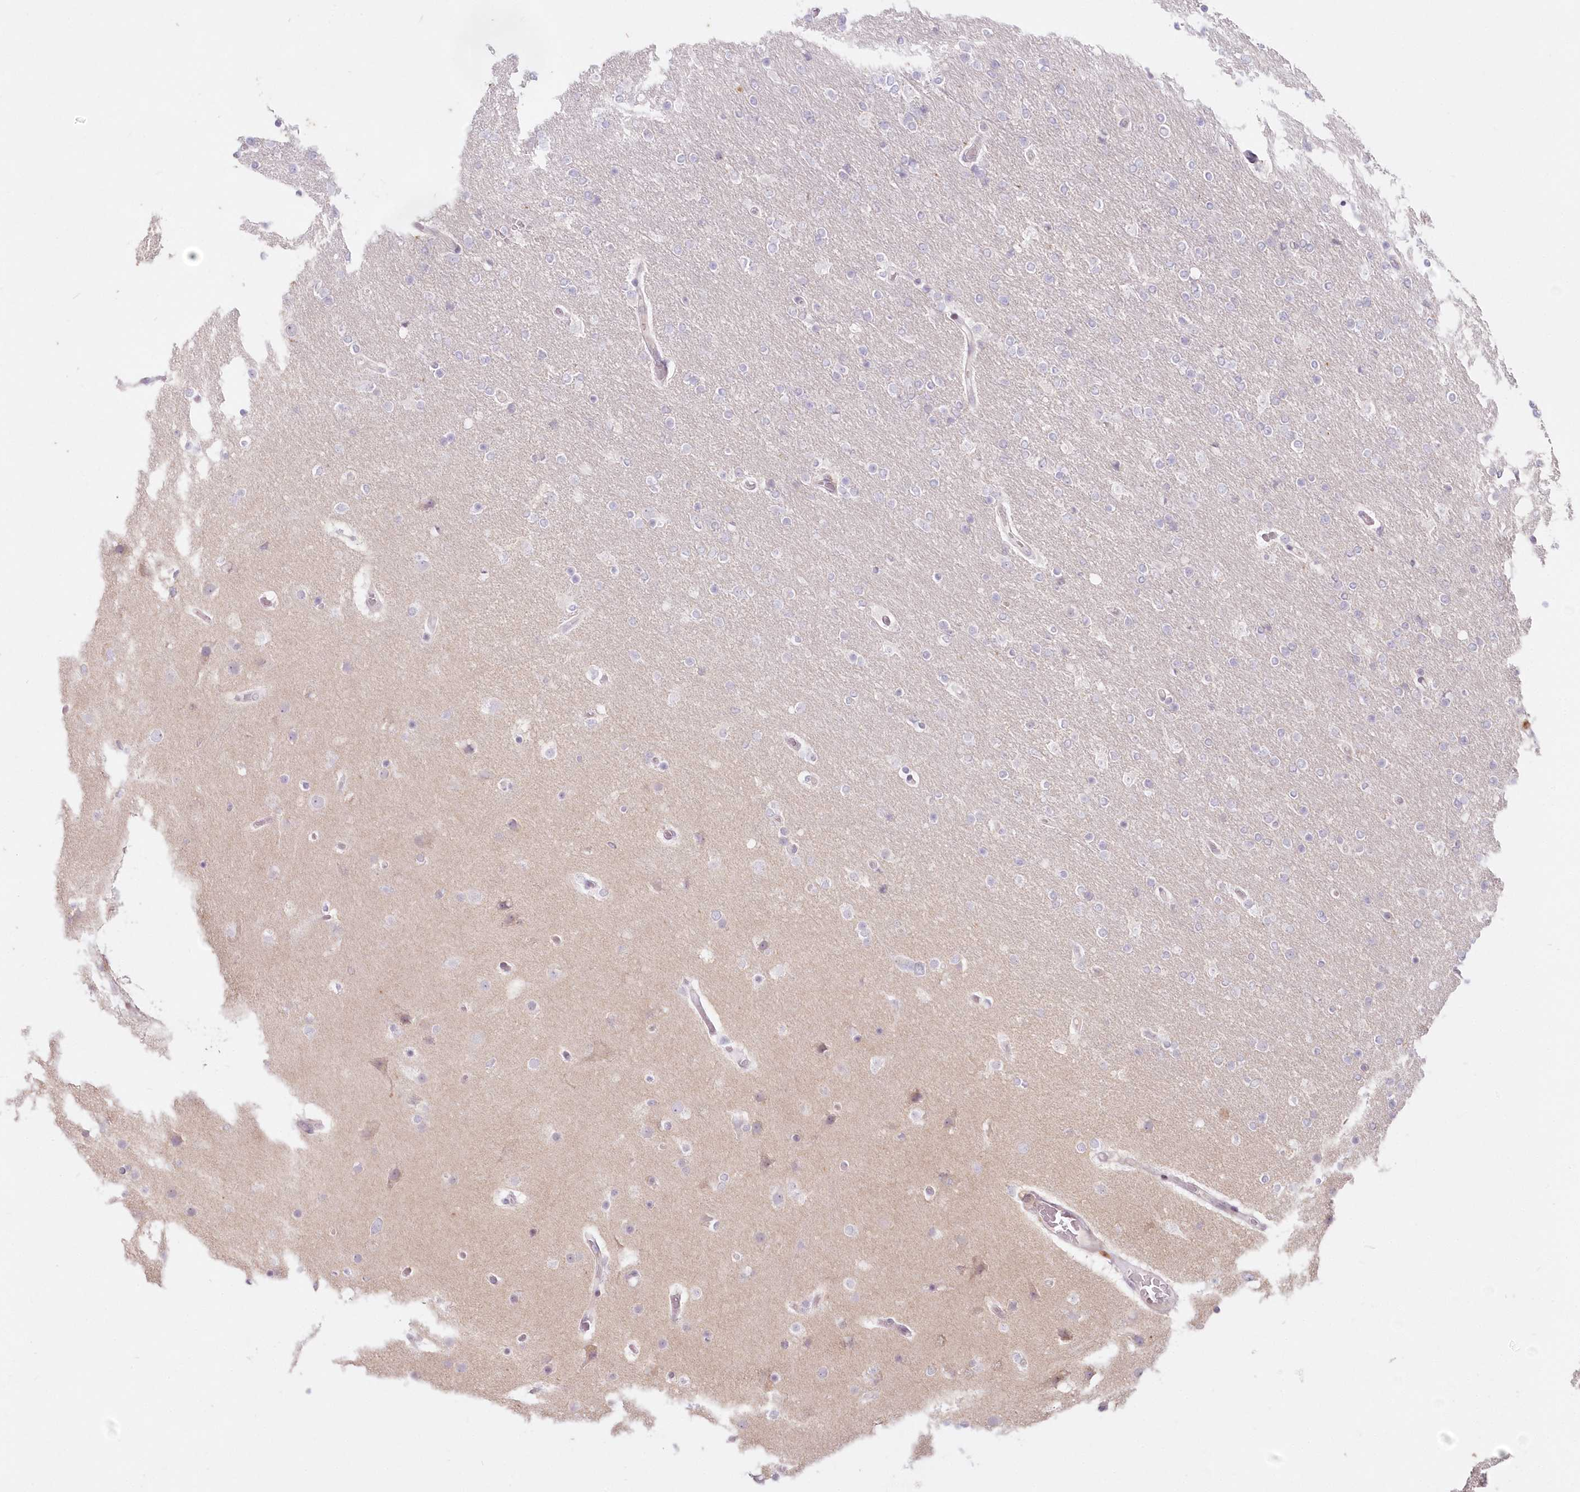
{"staining": {"intensity": "negative", "quantity": "none", "location": "none"}, "tissue": "glioma", "cell_type": "Tumor cells", "image_type": "cancer", "snomed": [{"axis": "morphology", "description": "Glioma, malignant, High grade"}, {"axis": "topography", "description": "Cerebral cortex"}], "caption": "Immunohistochemical staining of glioma demonstrates no significant positivity in tumor cells.", "gene": "MTMR3", "patient": {"sex": "female", "age": 36}}